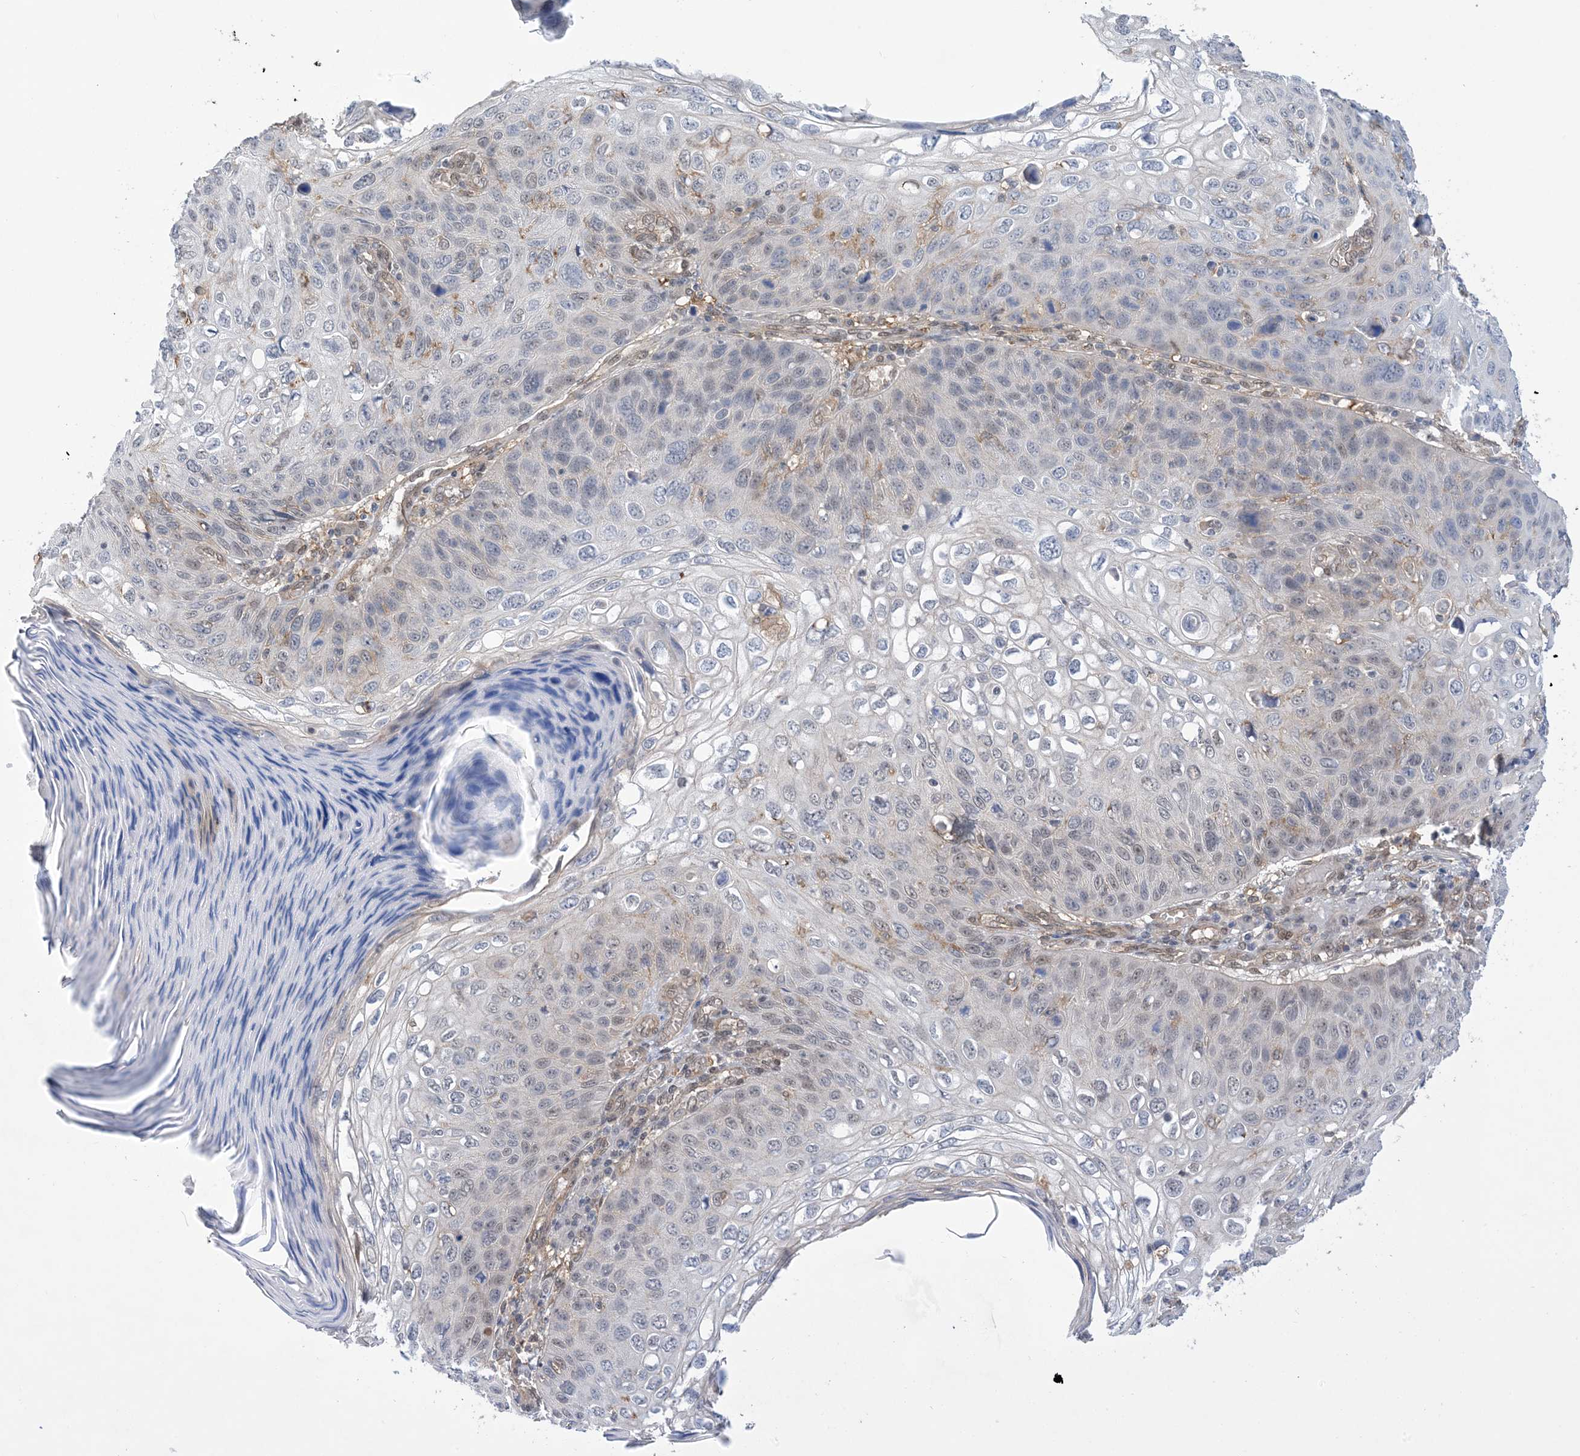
{"staining": {"intensity": "negative", "quantity": "none", "location": "none"}, "tissue": "skin cancer", "cell_type": "Tumor cells", "image_type": "cancer", "snomed": [{"axis": "morphology", "description": "Squamous cell carcinoma, NOS"}, {"axis": "topography", "description": "Skin"}], "caption": "DAB immunohistochemical staining of human skin squamous cell carcinoma reveals no significant staining in tumor cells.", "gene": "ZNF8", "patient": {"sex": "female", "age": 90}}